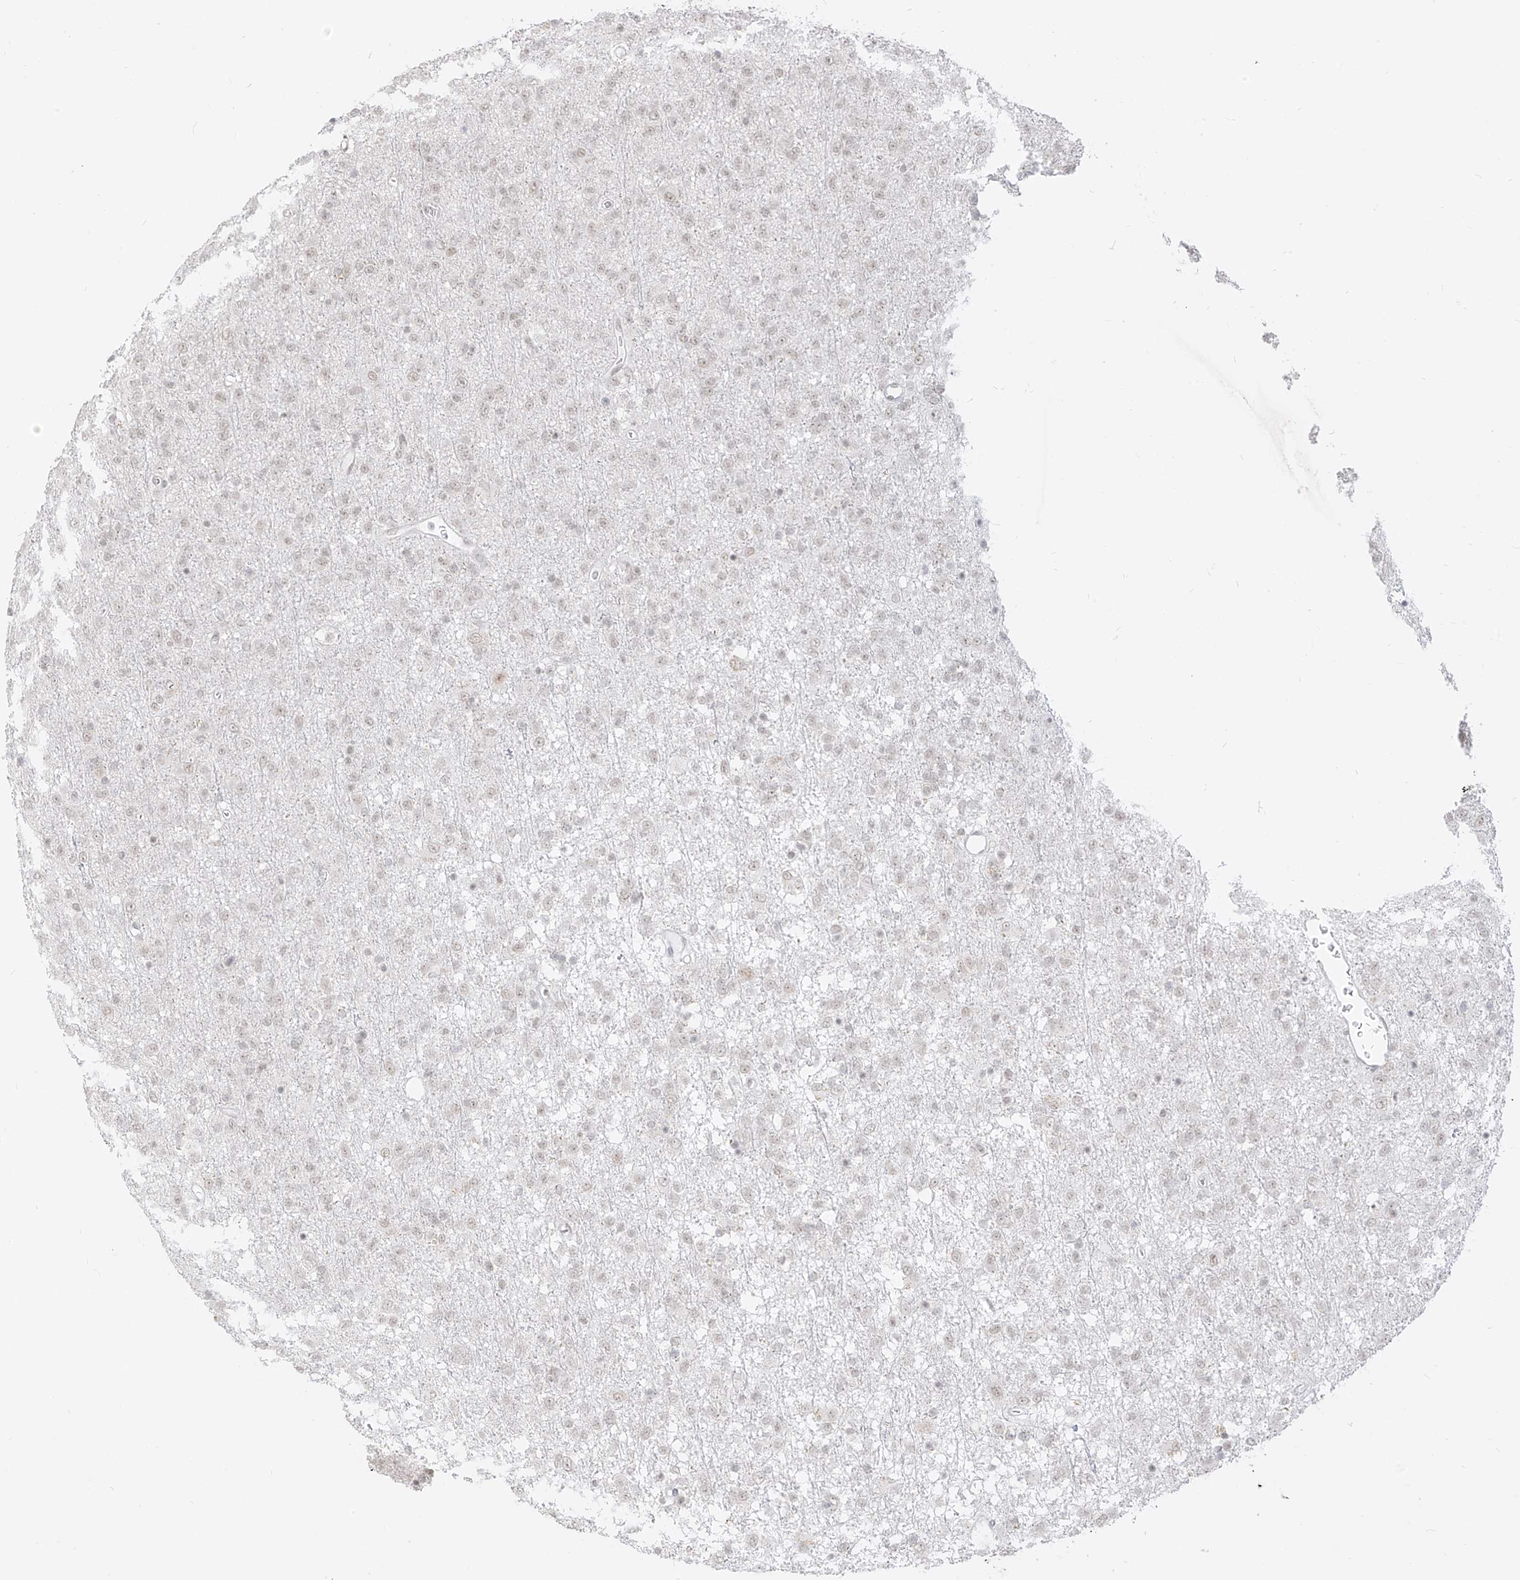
{"staining": {"intensity": "negative", "quantity": "none", "location": "none"}, "tissue": "glioma", "cell_type": "Tumor cells", "image_type": "cancer", "snomed": [{"axis": "morphology", "description": "Glioma, malignant, Low grade"}, {"axis": "topography", "description": "Brain"}], "caption": "A histopathology image of glioma stained for a protein shows no brown staining in tumor cells.", "gene": "SUPT5H", "patient": {"sex": "male", "age": 65}}